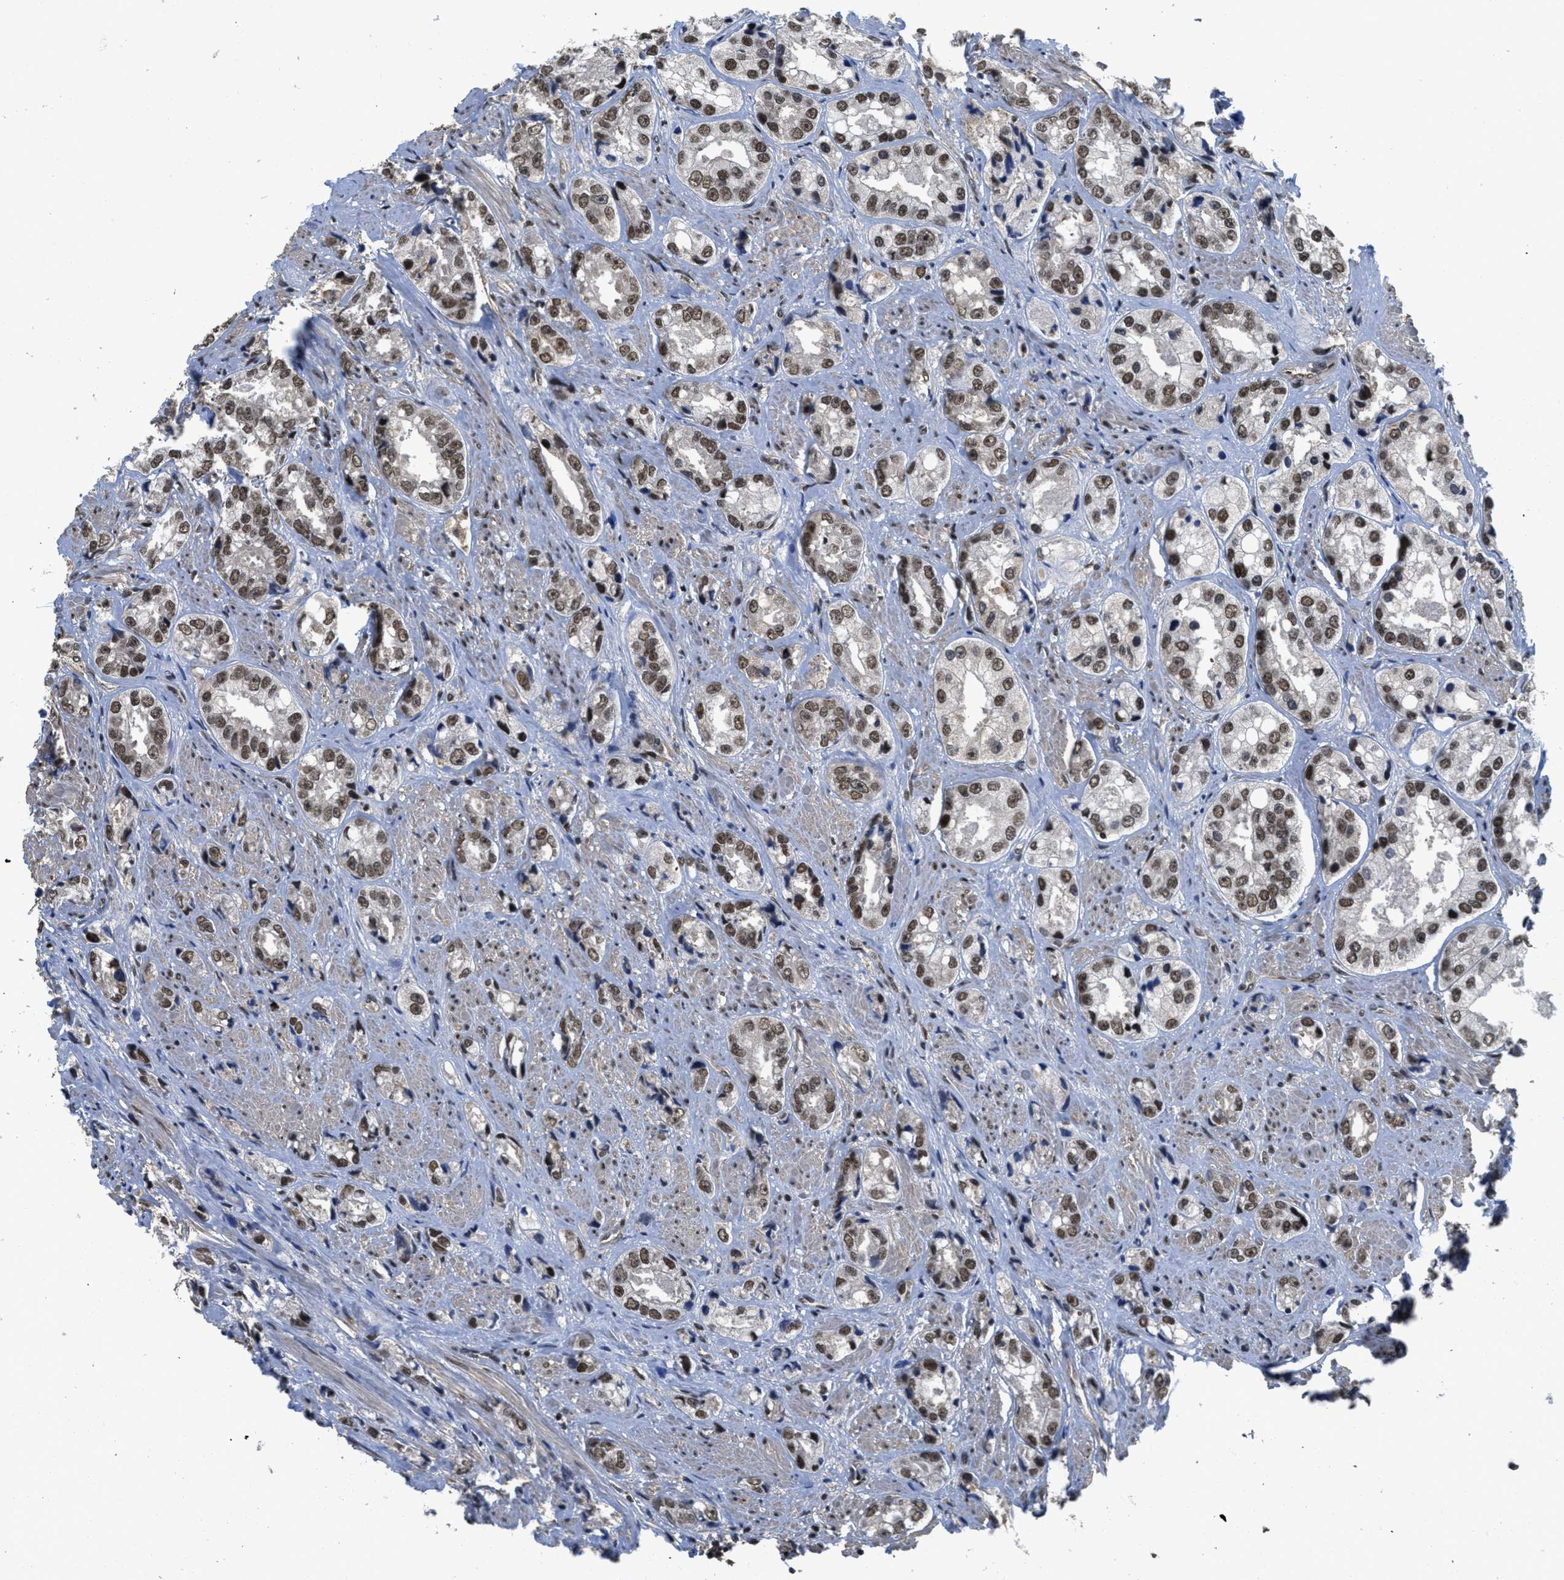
{"staining": {"intensity": "strong", "quantity": ">75%", "location": "nuclear"}, "tissue": "prostate cancer", "cell_type": "Tumor cells", "image_type": "cancer", "snomed": [{"axis": "morphology", "description": "Adenocarcinoma, High grade"}, {"axis": "topography", "description": "Prostate"}], "caption": "Immunohistochemistry of prostate adenocarcinoma (high-grade) exhibits high levels of strong nuclear expression in approximately >75% of tumor cells. Ihc stains the protein of interest in brown and the nuclei are stained blue.", "gene": "CUL4B", "patient": {"sex": "male", "age": 61}}